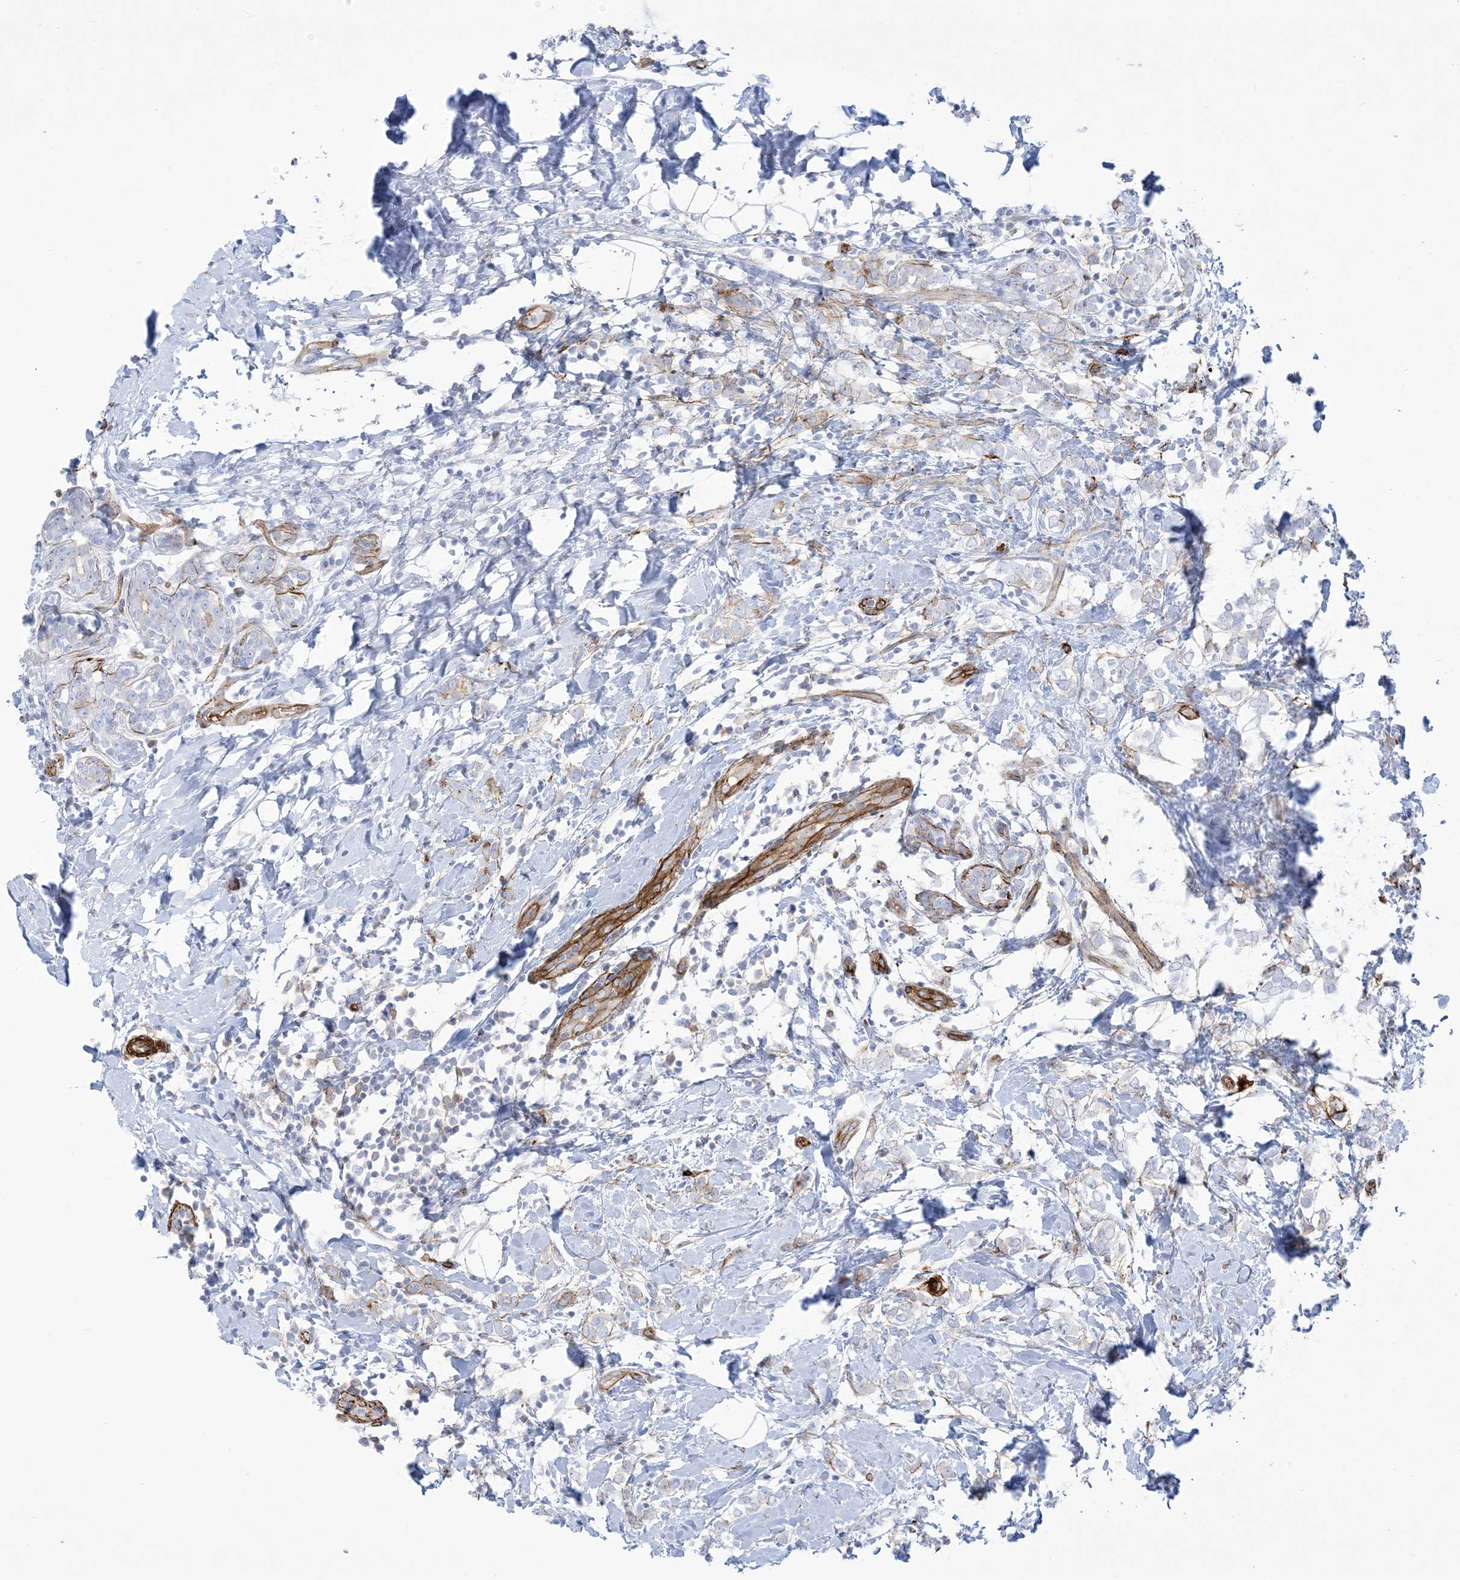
{"staining": {"intensity": "negative", "quantity": "none", "location": "none"}, "tissue": "breast cancer", "cell_type": "Tumor cells", "image_type": "cancer", "snomed": [{"axis": "morphology", "description": "Normal tissue, NOS"}, {"axis": "morphology", "description": "Lobular carcinoma"}, {"axis": "topography", "description": "Breast"}], "caption": "High power microscopy micrograph of an IHC image of lobular carcinoma (breast), revealing no significant positivity in tumor cells.", "gene": "B3GNT7", "patient": {"sex": "female", "age": 47}}